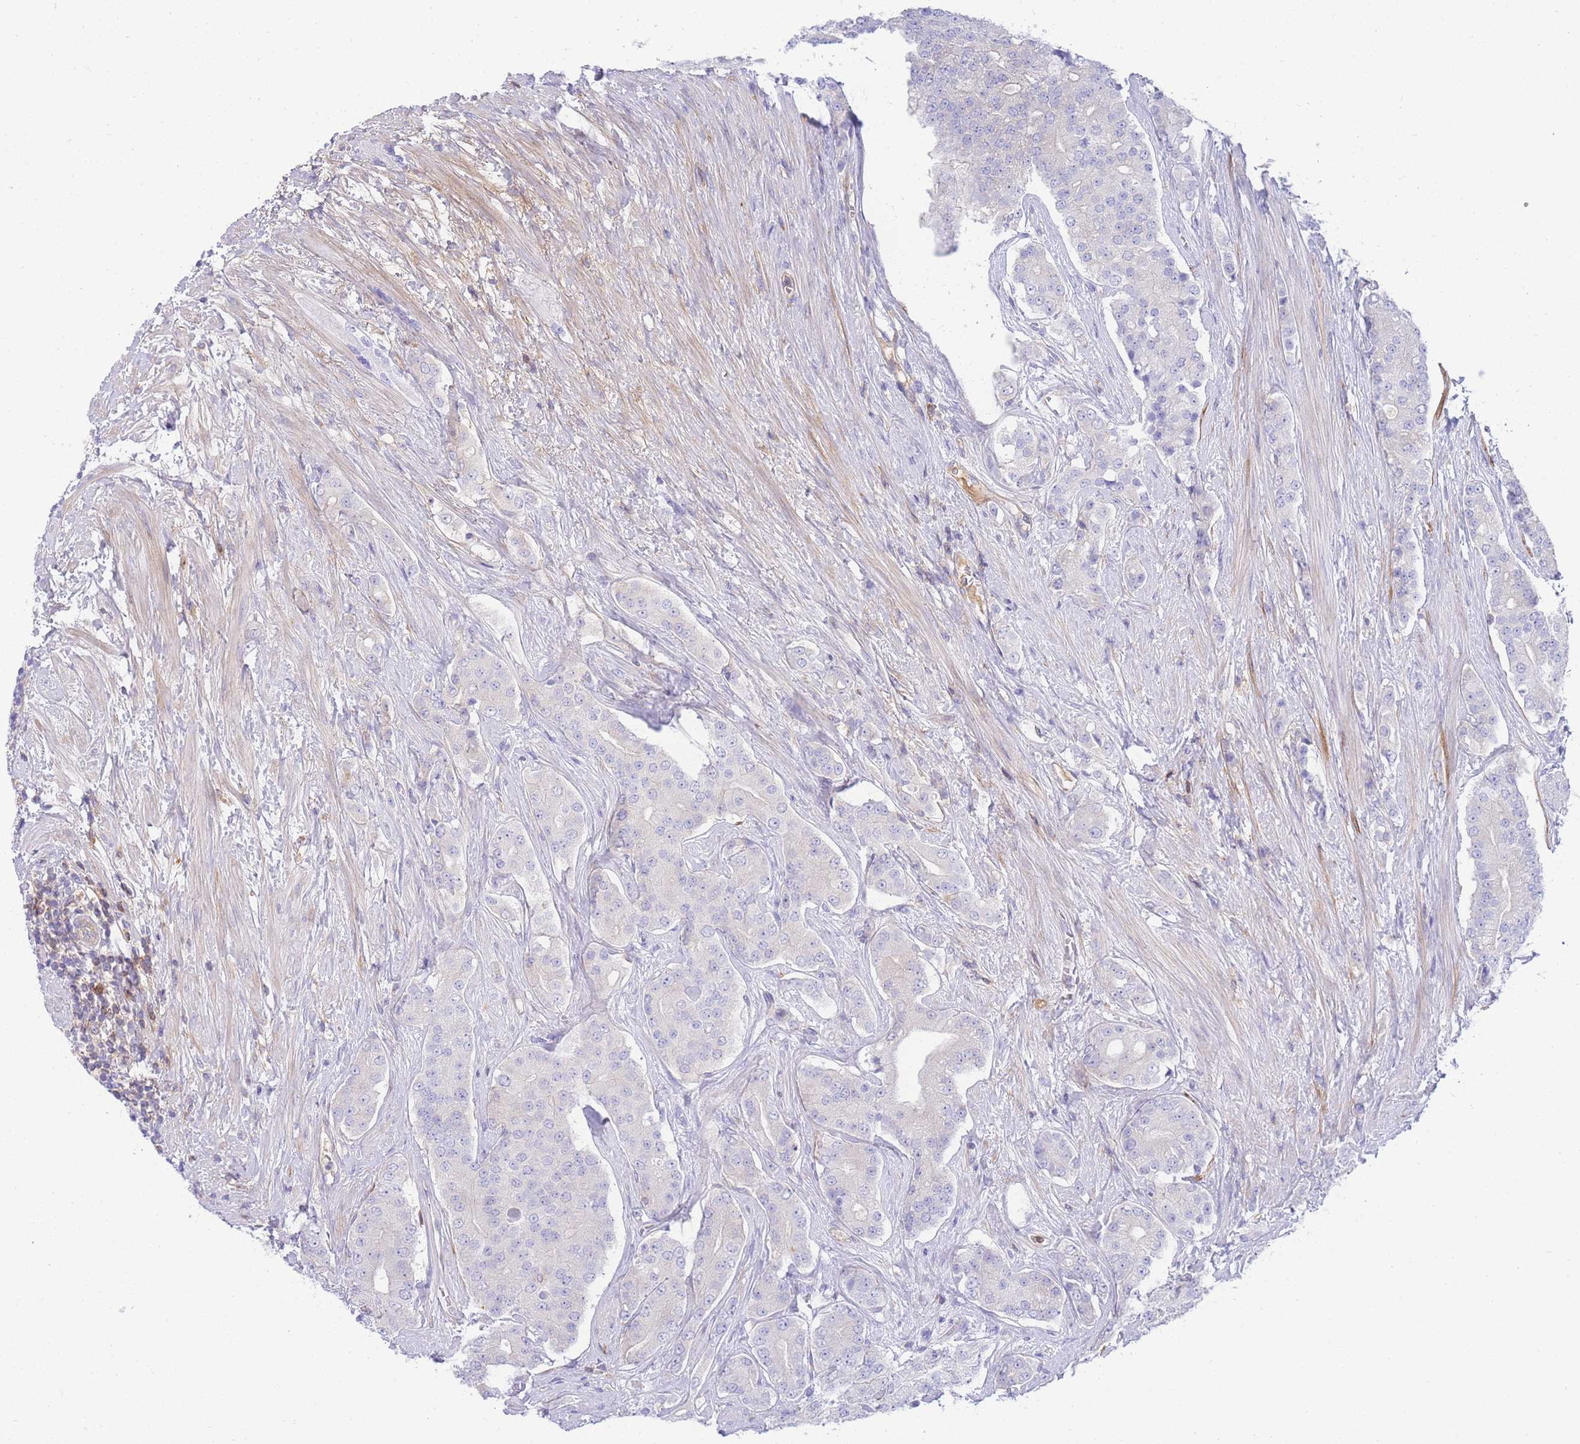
{"staining": {"intensity": "negative", "quantity": "none", "location": "none"}, "tissue": "prostate cancer", "cell_type": "Tumor cells", "image_type": "cancer", "snomed": [{"axis": "morphology", "description": "Adenocarcinoma, High grade"}, {"axis": "topography", "description": "Prostate"}], "caption": "Tumor cells are negative for brown protein staining in prostate cancer (high-grade adenocarcinoma).", "gene": "FBN3", "patient": {"sex": "male", "age": 71}}